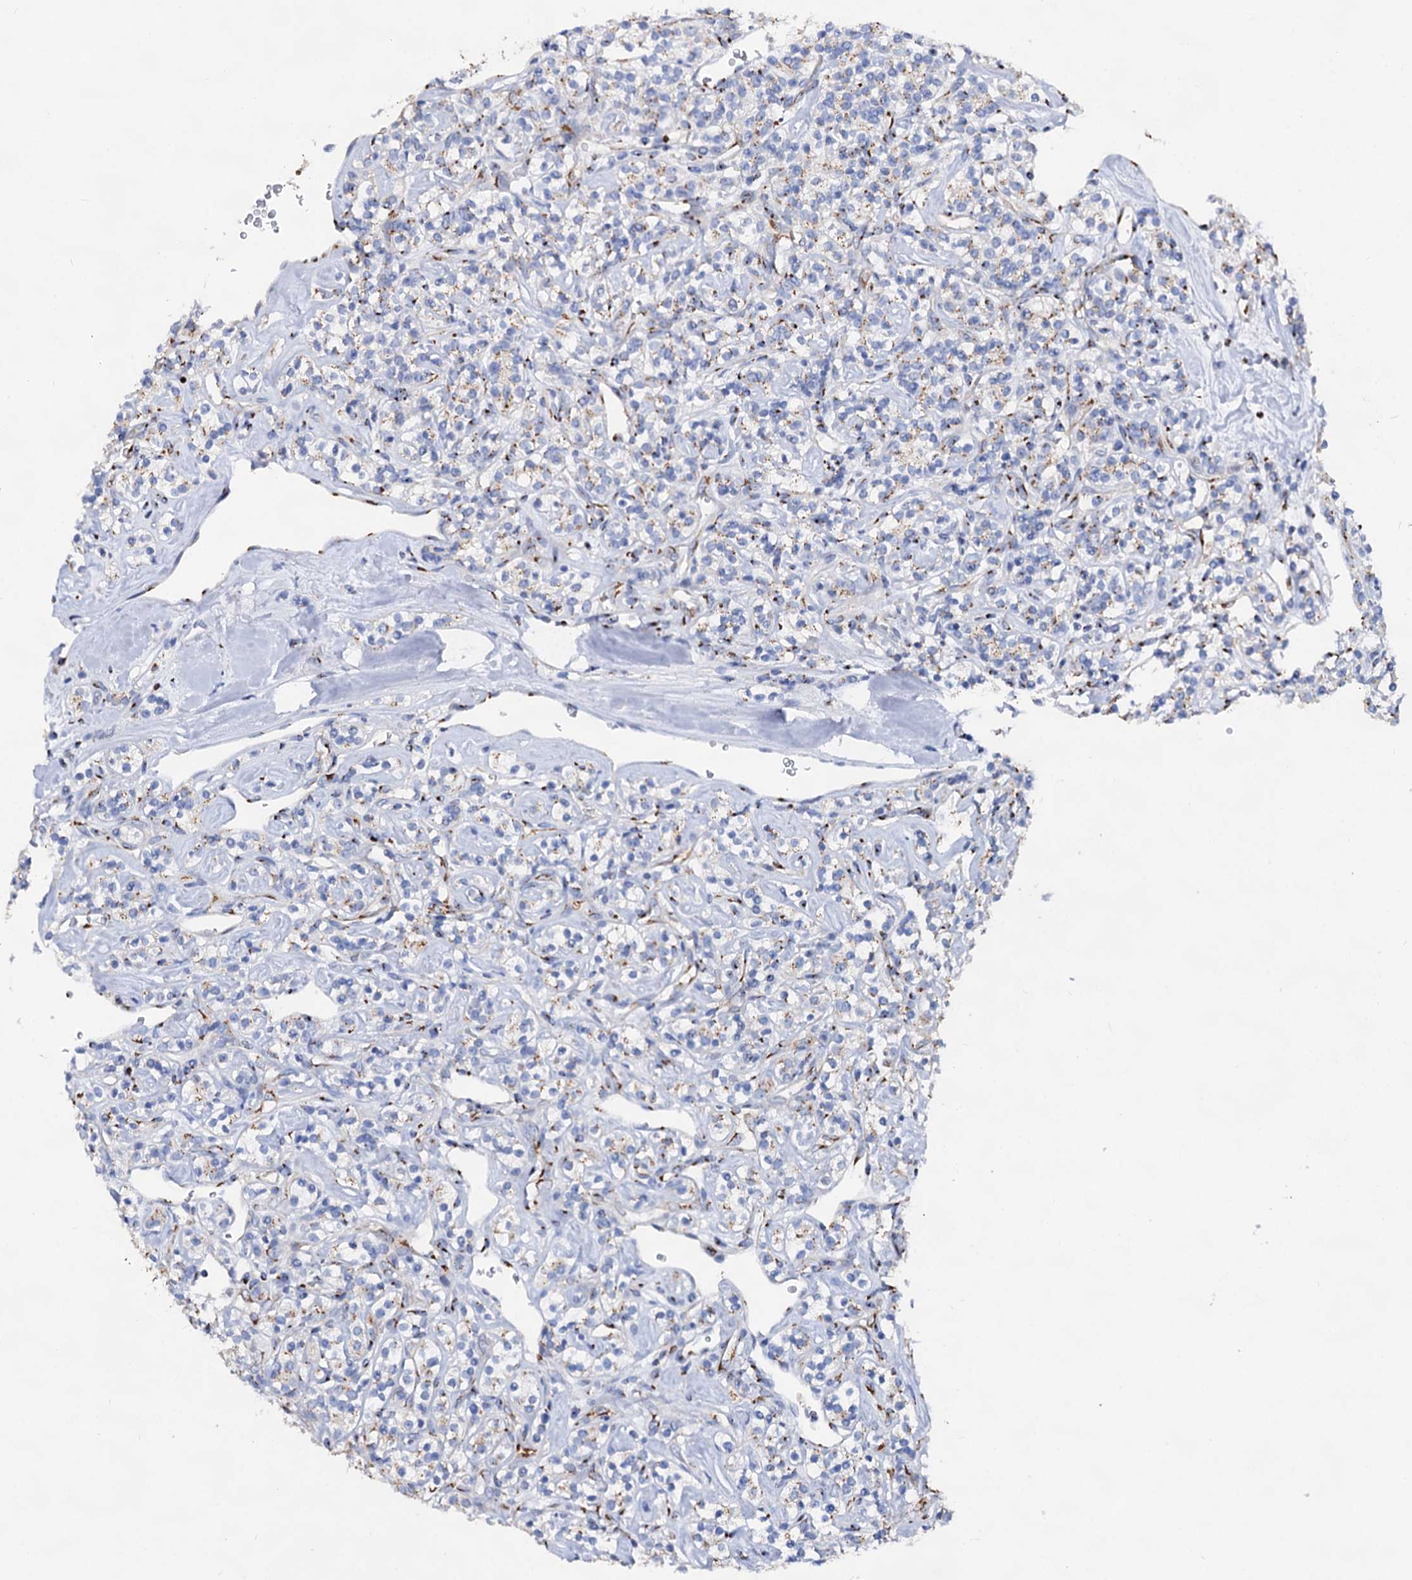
{"staining": {"intensity": "moderate", "quantity": "25%-75%", "location": "cytoplasmic/membranous"}, "tissue": "renal cancer", "cell_type": "Tumor cells", "image_type": "cancer", "snomed": [{"axis": "morphology", "description": "Adenocarcinoma, NOS"}, {"axis": "topography", "description": "Kidney"}], "caption": "Immunohistochemical staining of renal adenocarcinoma shows medium levels of moderate cytoplasmic/membranous staining in about 25%-75% of tumor cells.", "gene": "TM9SF3", "patient": {"sex": "male", "age": 77}}